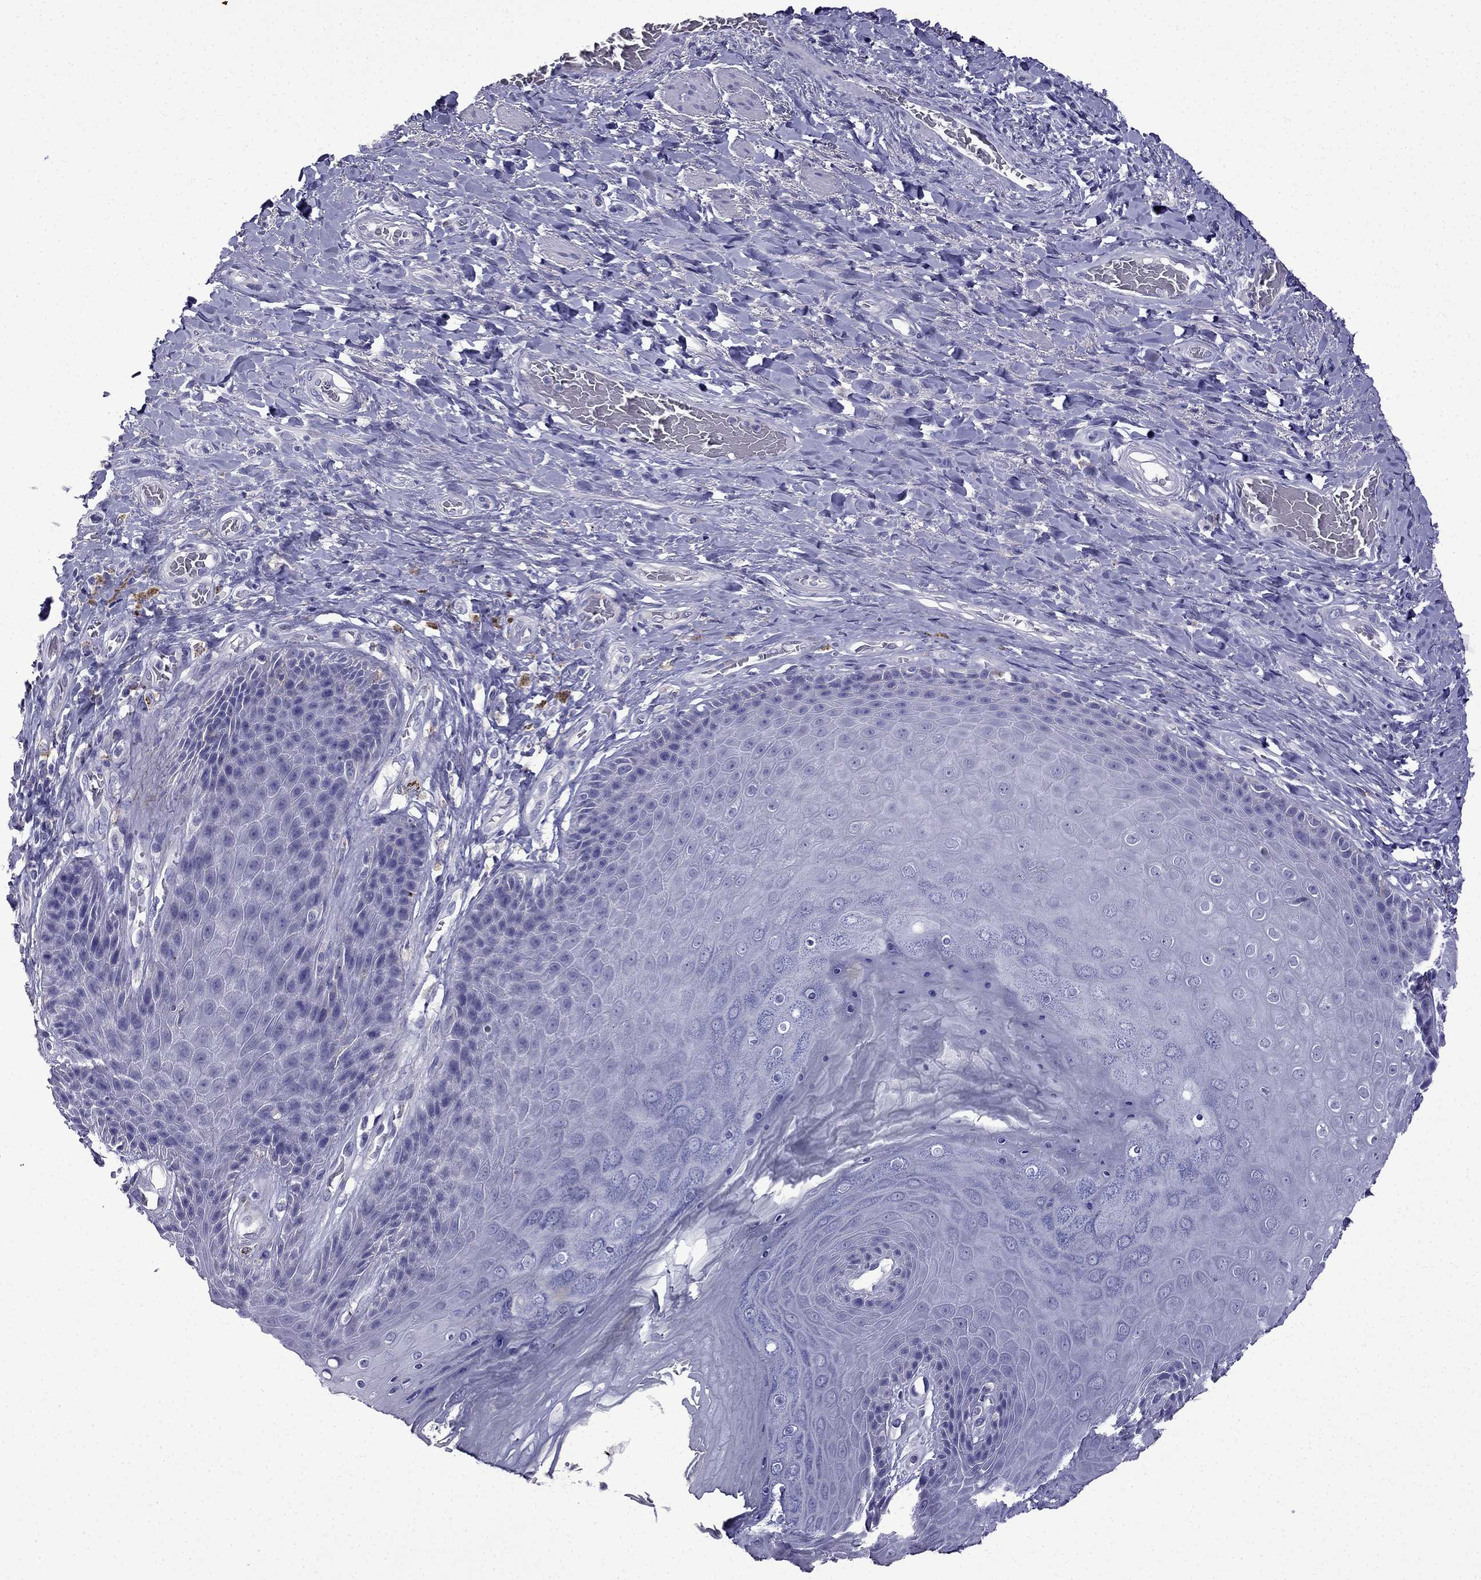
{"staining": {"intensity": "negative", "quantity": "none", "location": "none"}, "tissue": "skin", "cell_type": "Epidermal cells", "image_type": "normal", "snomed": [{"axis": "morphology", "description": "Normal tissue, NOS"}, {"axis": "topography", "description": "Skeletal muscle"}, {"axis": "topography", "description": "Anal"}, {"axis": "topography", "description": "Peripheral nerve tissue"}], "caption": "DAB (3,3'-diaminobenzidine) immunohistochemical staining of normal human skin exhibits no significant expression in epidermal cells. Brightfield microscopy of immunohistochemistry stained with DAB (brown) and hematoxylin (blue), captured at high magnification.", "gene": "TSSK4", "patient": {"sex": "male", "age": 53}}